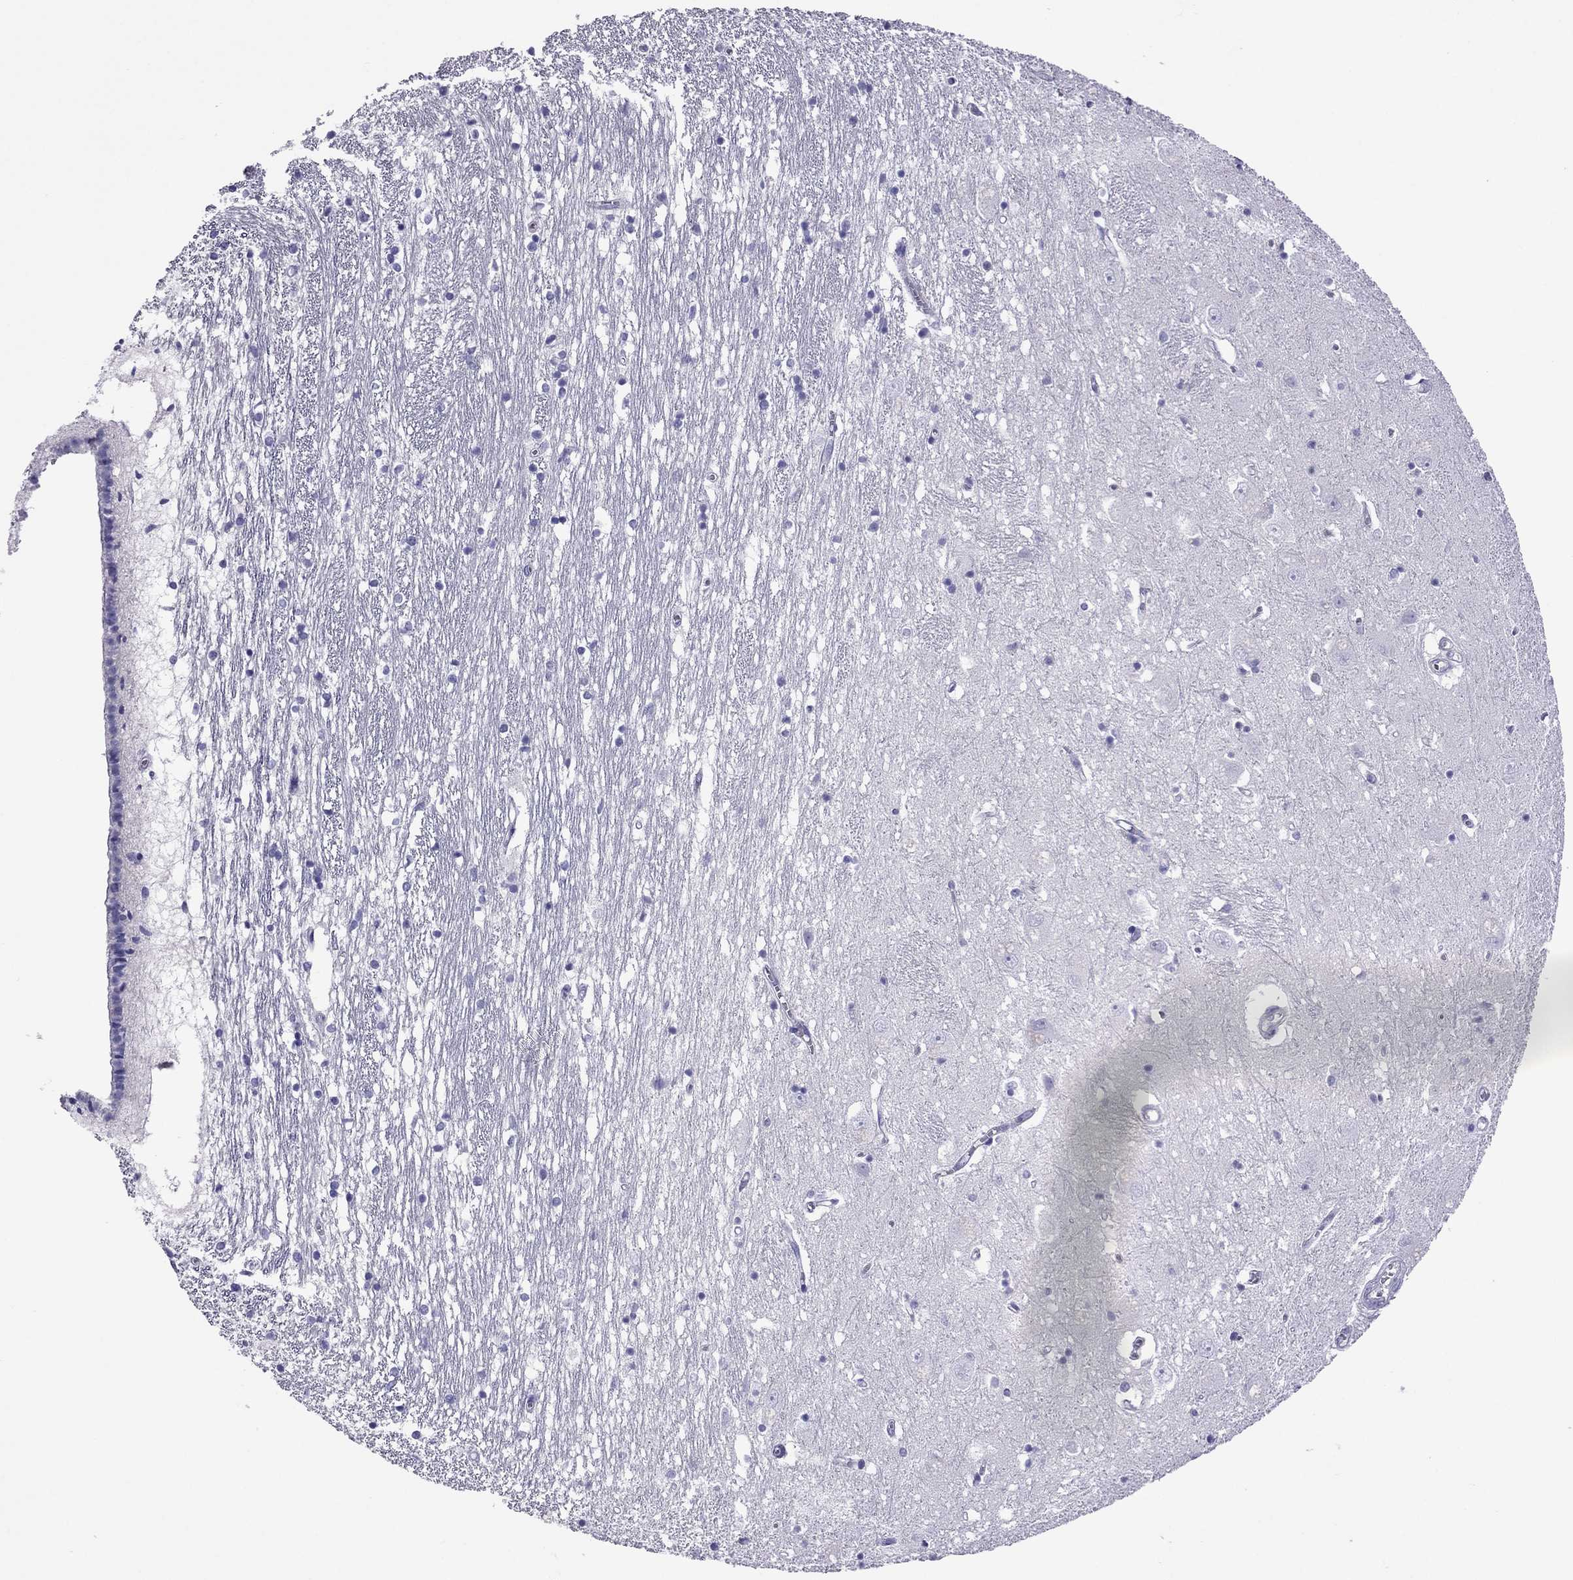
{"staining": {"intensity": "negative", "quantity": "none", "location": "none"}, "tissue": "caudate", "cell_type": "Glial cells", "image_type": "normal", "snomed": [{"axis": "morphology", "description": "Normal tissue, NOS"}, {"axis": "topography", "description": "Lateral ventricle wall"}], "caption": "High magnification brightfield microscopy of unremarkable caudate stained with DAB (3,3'-diaminobenzidine) (brown) and counterstained with hematoxylin (blue): glial cells show no significant staining. Brightfield microscopy of immunohistochemistry stained with DAB (brown) and hematoxylin (blue), captured at high magnification.", "gene": "MYL11", "patient": {"sex": "female", "age": 71}}